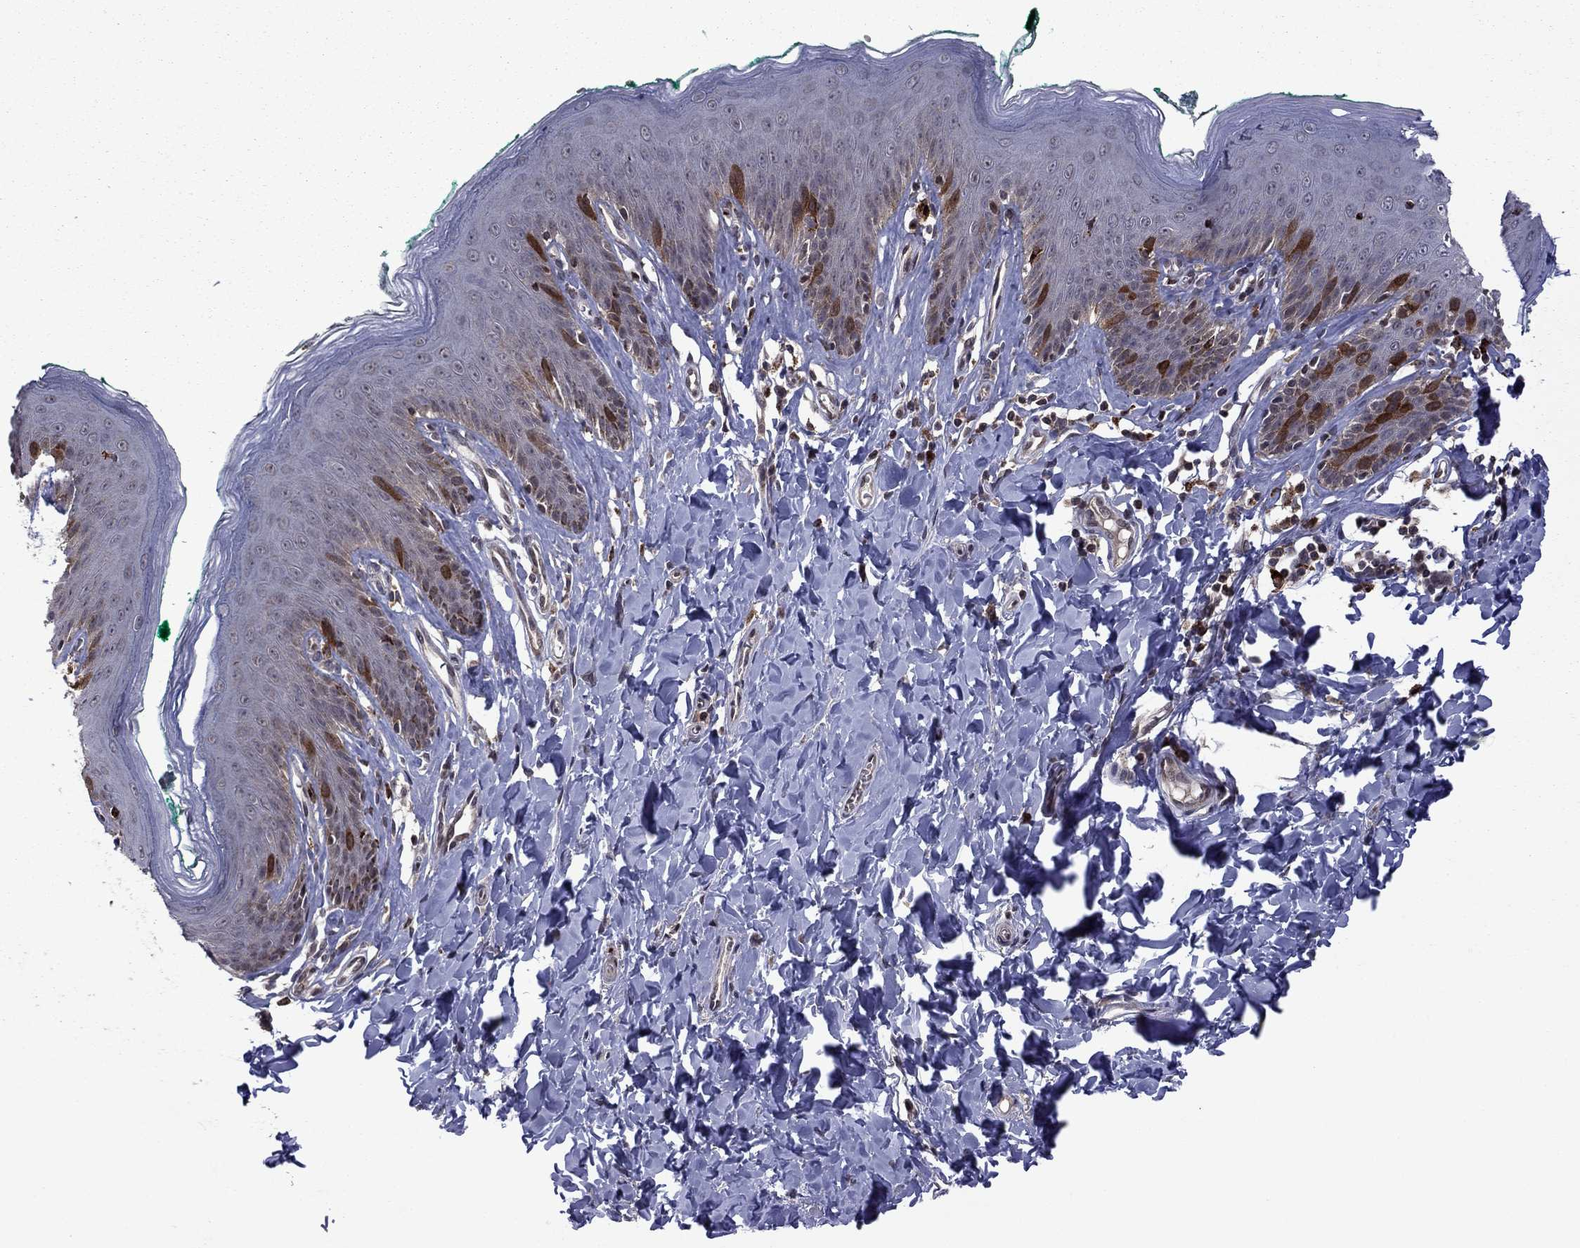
{"staining": {"intensity": "strong", "quantity": "<25%", "location": "cytoplasmic/membranous"}, "tissue": "skin", "cell_type": "Epidermal cells", "image_type": "normal", "snomed": [{"axis": "morphology", "description": "Normal tissue, NOS"}, {"axis": "topography", "description": "Vulva"}], "caption": "Normal skin reveals strong cytoplasmic/membranous staining in approximately <25% of epidermal cells, visualized by immunohistochemistry. The staining was performed using DAB (3,3'-diaminobenzidine) to visualize the protein expression in brown, while the nuclei were stained in blue with hematoxylin (Magnification: 20x).", "gene": "GPAA1", "patient": {"sex": "female", "age": 66}}